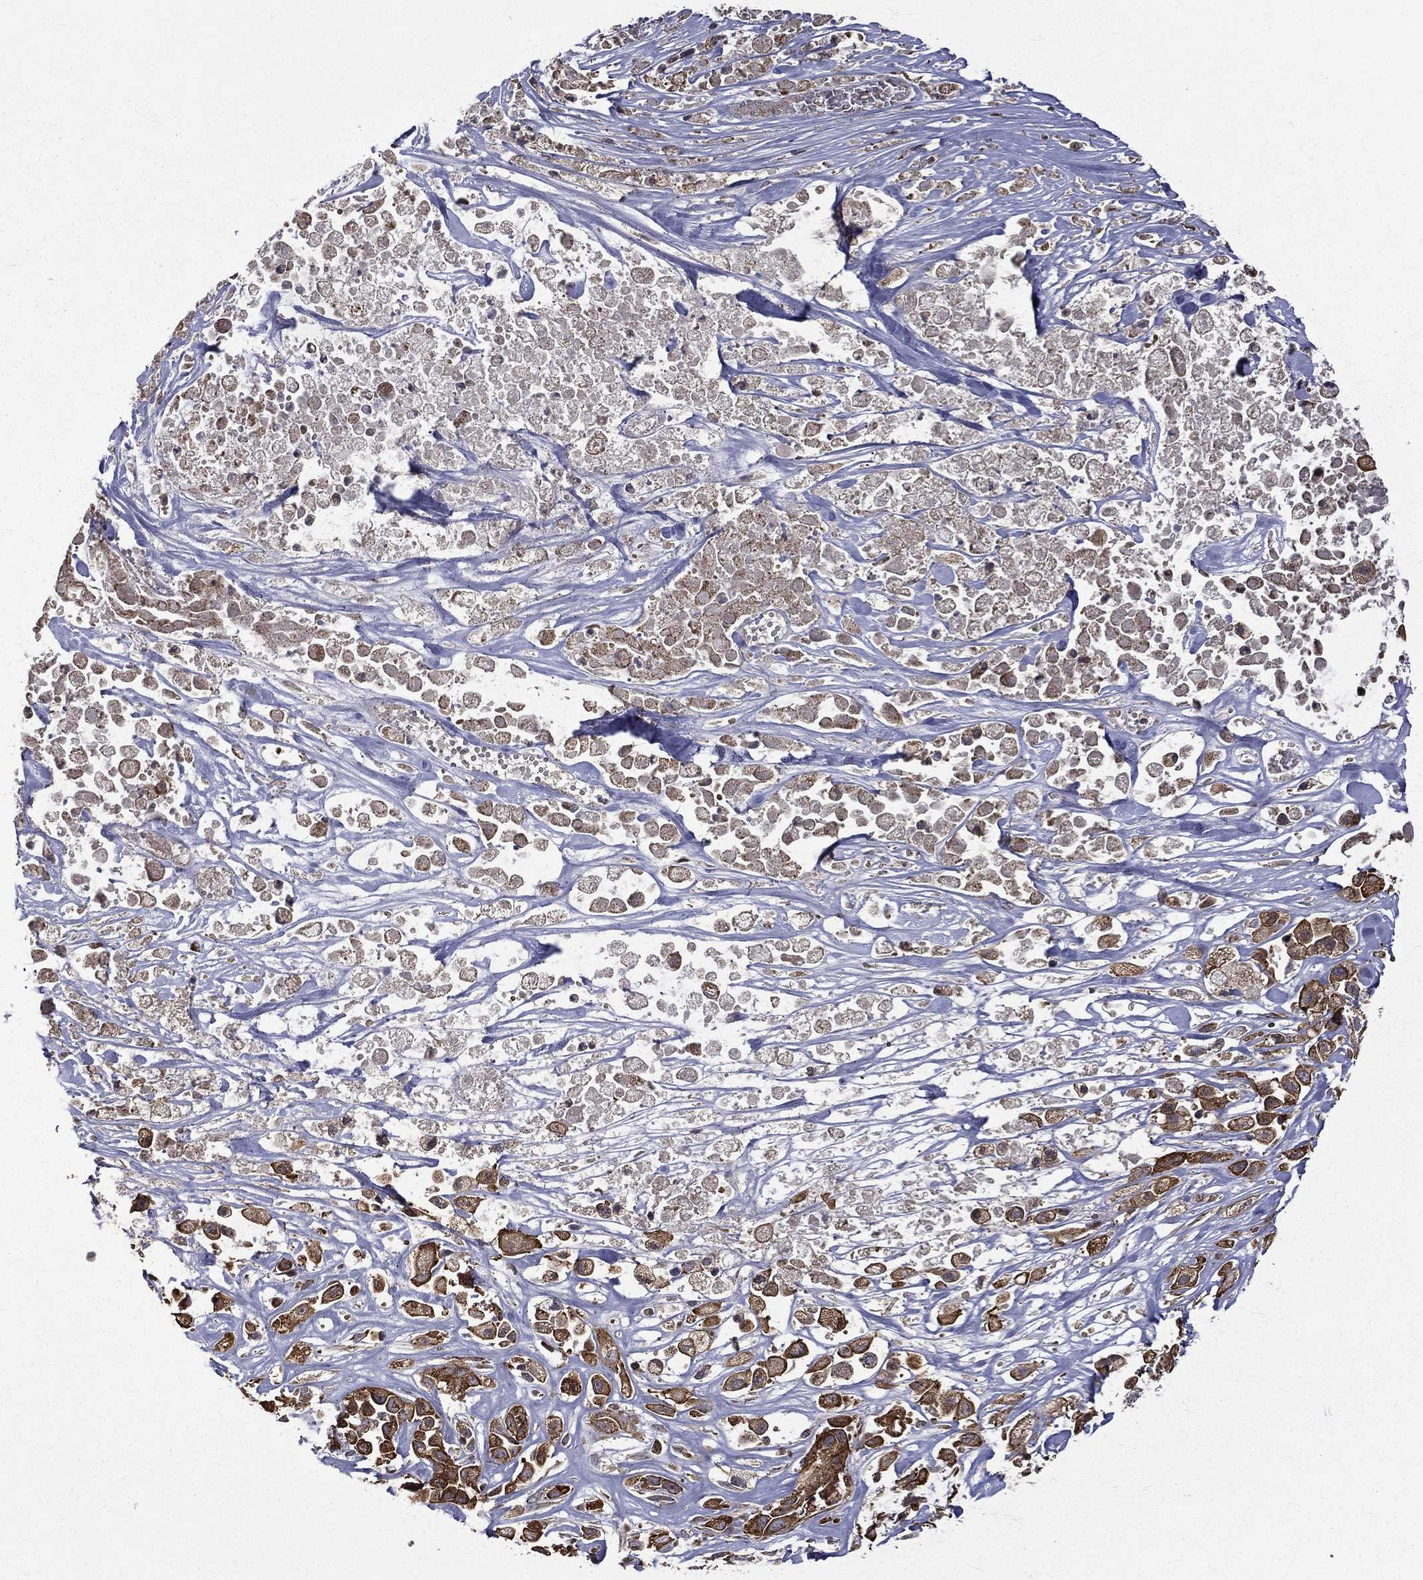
{"staining": {"intensity": "strong", "quantity": ">75%", "location": "cytoplasmic/membranous"}, "tissue": "pancreatic cancer", "cell_type": "Tumor cells", "image_type": "cancer", "snomed": [{"axis": "morphology", "description": "Adenocarcinoma, NOS"}, {"axis": "topography", "description": "Pancreas"}], "caption": "Tumor cells demonstrate high levels of strong cytoplasmic/membranous expression in approximately >75% of cells in pancreatic cancer (adenocarcinoma).", "gene": "RPGR", "patient": {"sex": "male", "age": 44}}